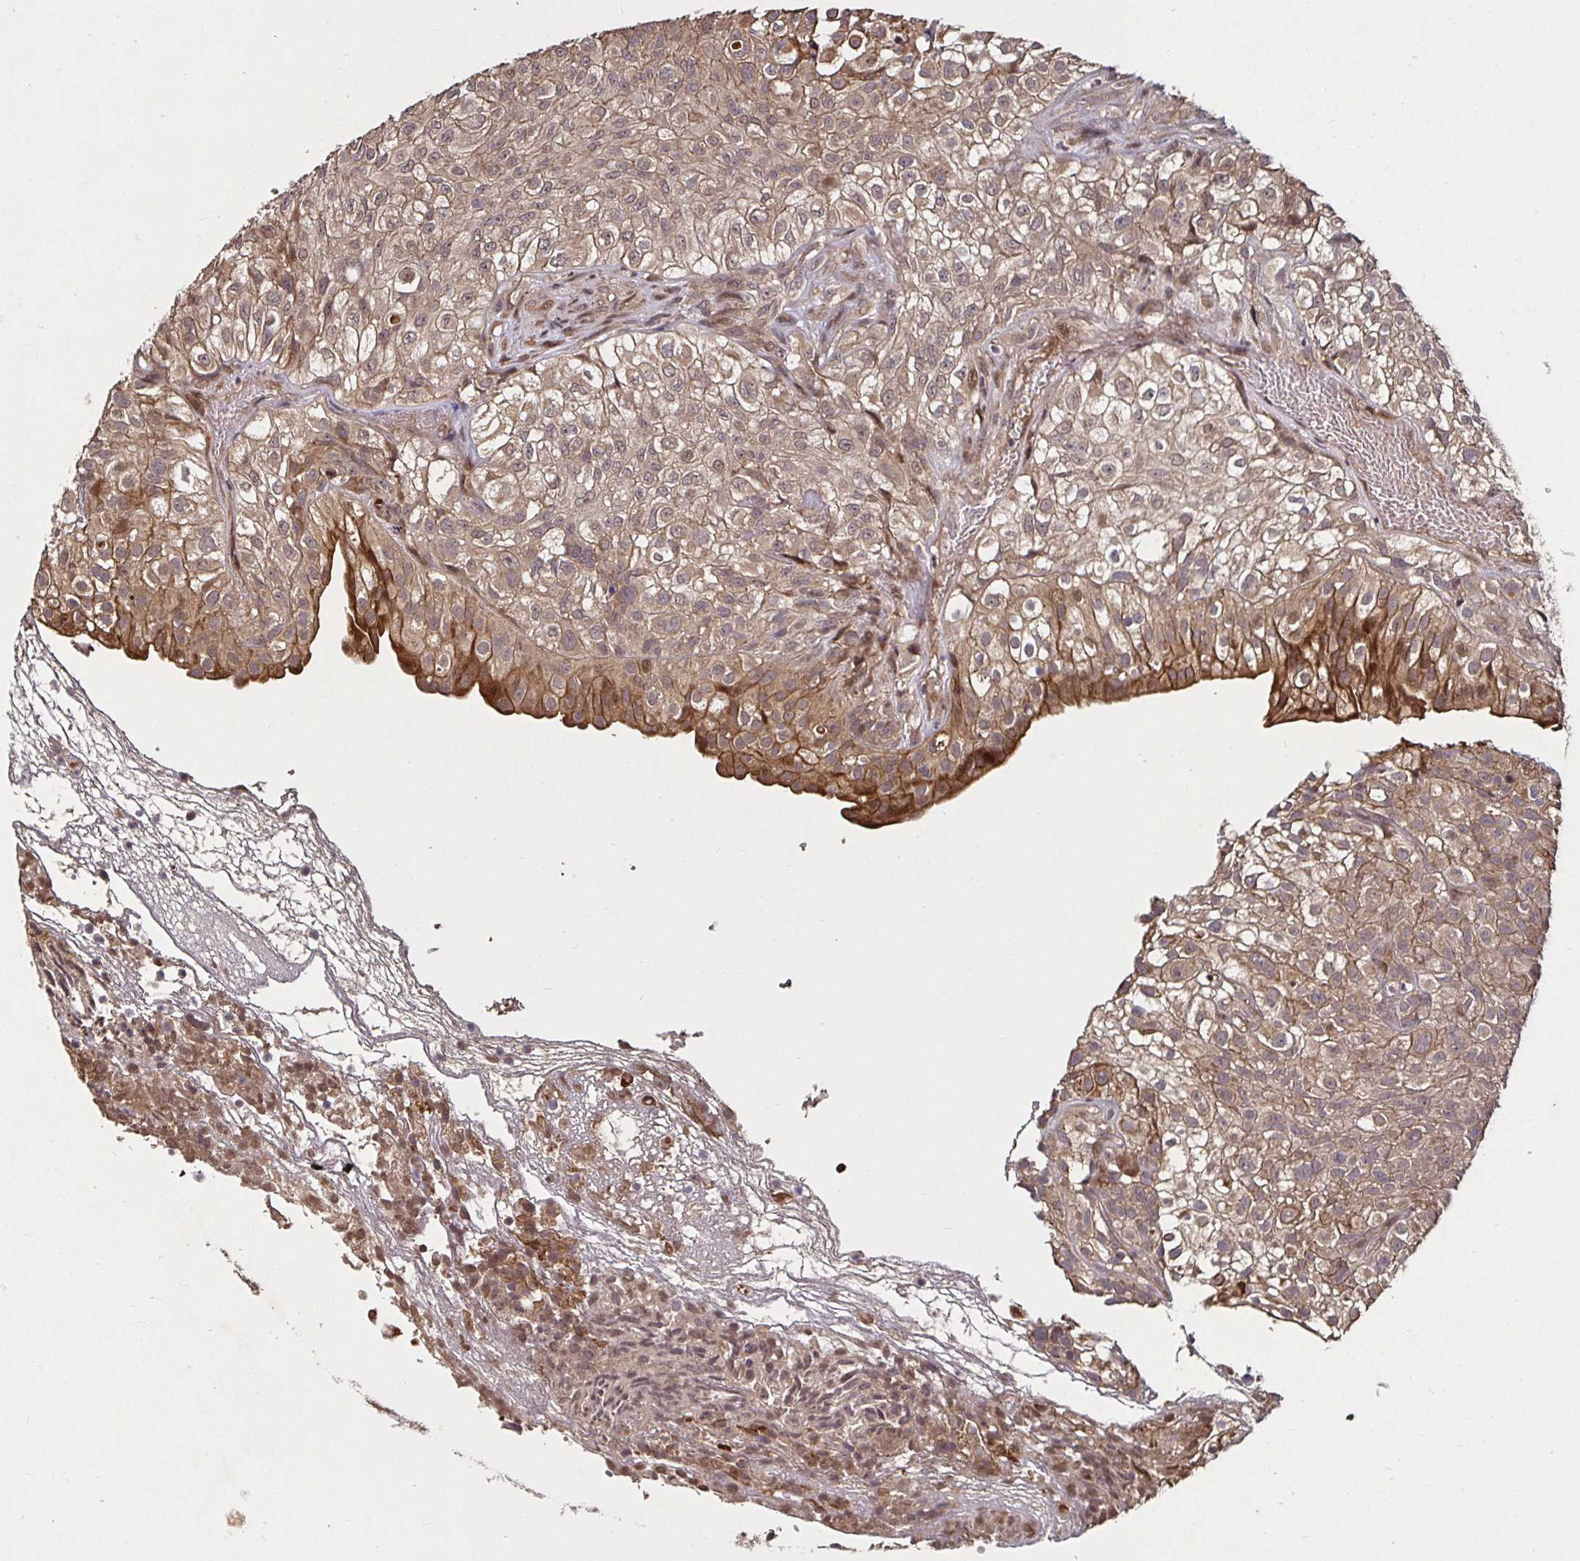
{"staining": {"intensity": "moderate", "quantity": ">75%", "location": "cytoplasmic/membranous"}, "tissue": "urothelial cancer", "cell_type": "Tumor cells", "image_type": "cancer", "snomed": [{"axis": "morphology", "description": "Urothelial carcinoma, High grade"}, {"axis": "topography", "description": "Urinary bladder"}], "caption": "The immunohistochemical stain shows moderate cytoplasmic/membranous positivity in tumor cells of urothelial cancer tissue.", "gene": "SMYD3", "patient": {"sex": "male", "age": 56}}